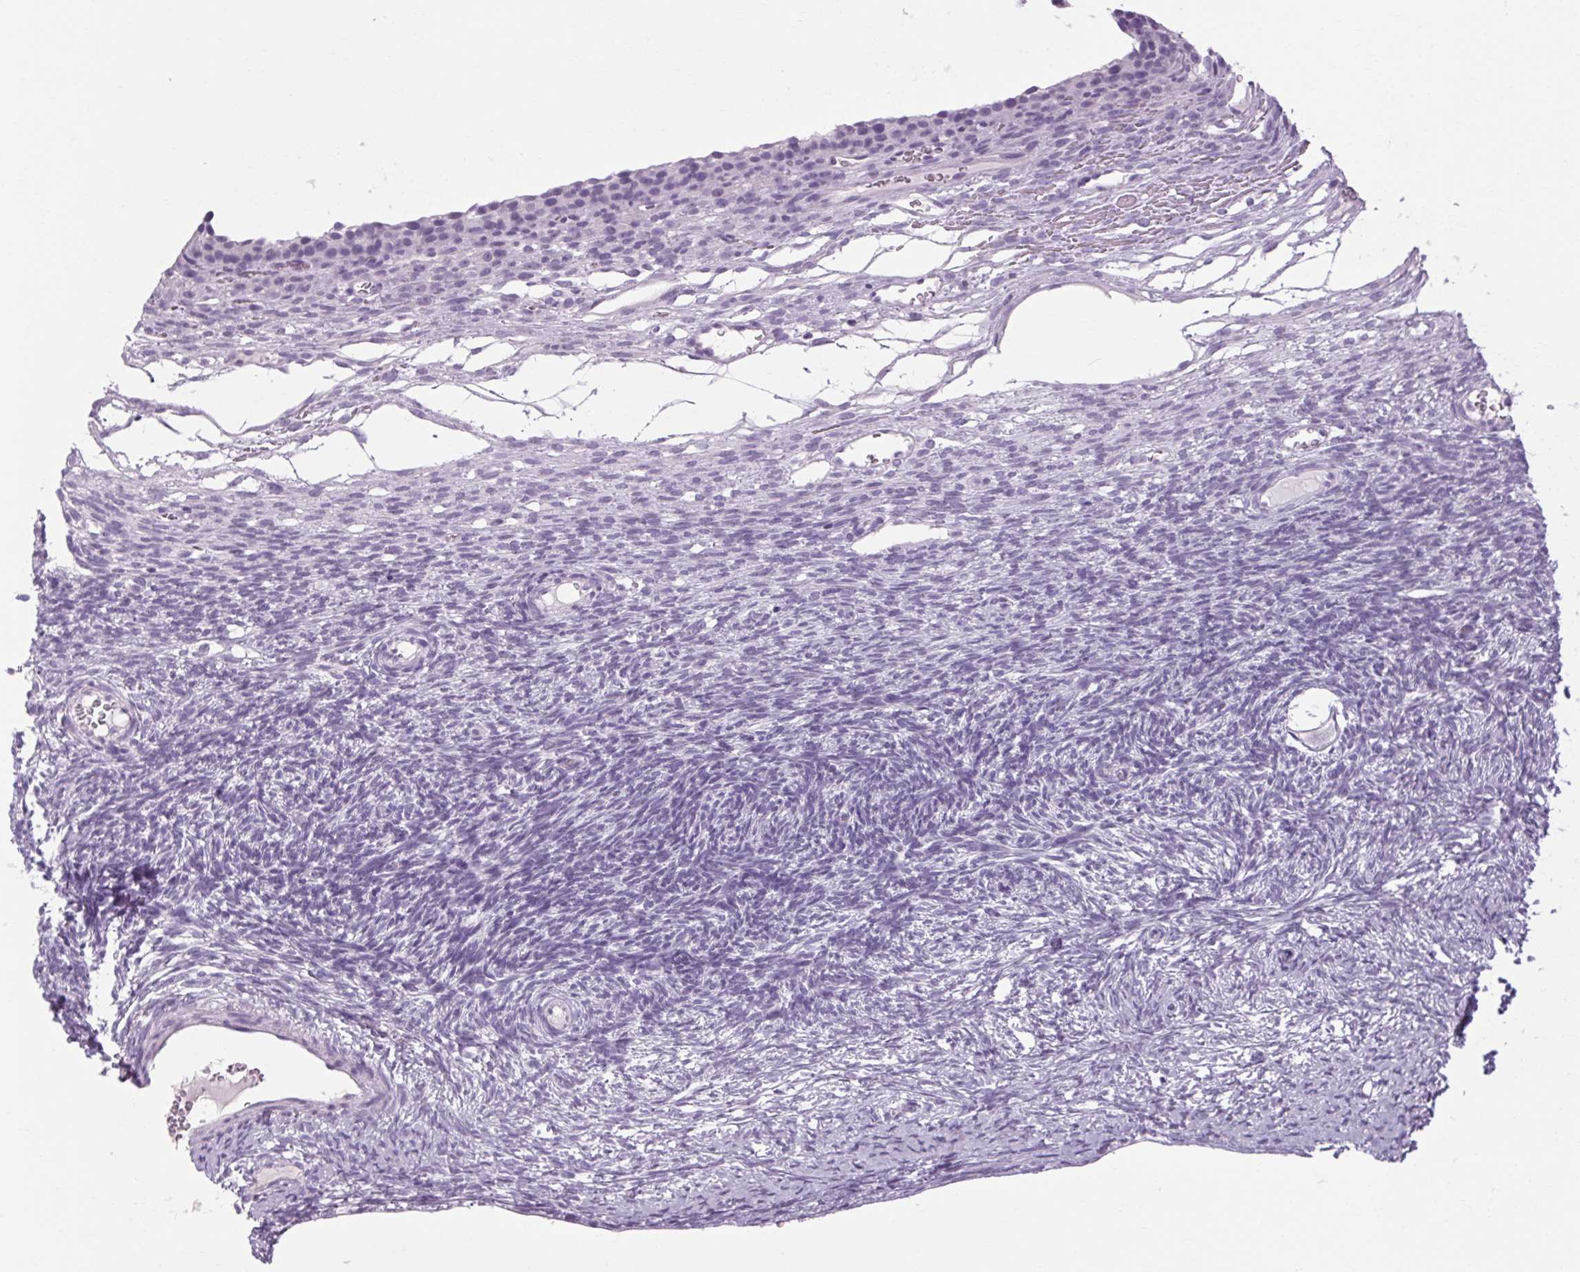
{"staining": {"intensity": "negative", "quantity": "none", "location": "none"}, "tissue": "ovary", "cell_type": "Follicle cells", "image_type": "normal", "snomed": [{"axis": "morphology", "description": "Normal tissue, NOS"}, {"axis": "topography", "description": "Ovary"}], "caption": "This is an immunohistochemistry (IHC) image of benign human ovary. There is no staining in follicle cells.", "gene": "POMC", "patient": {"sex": "female", "age": 34}}